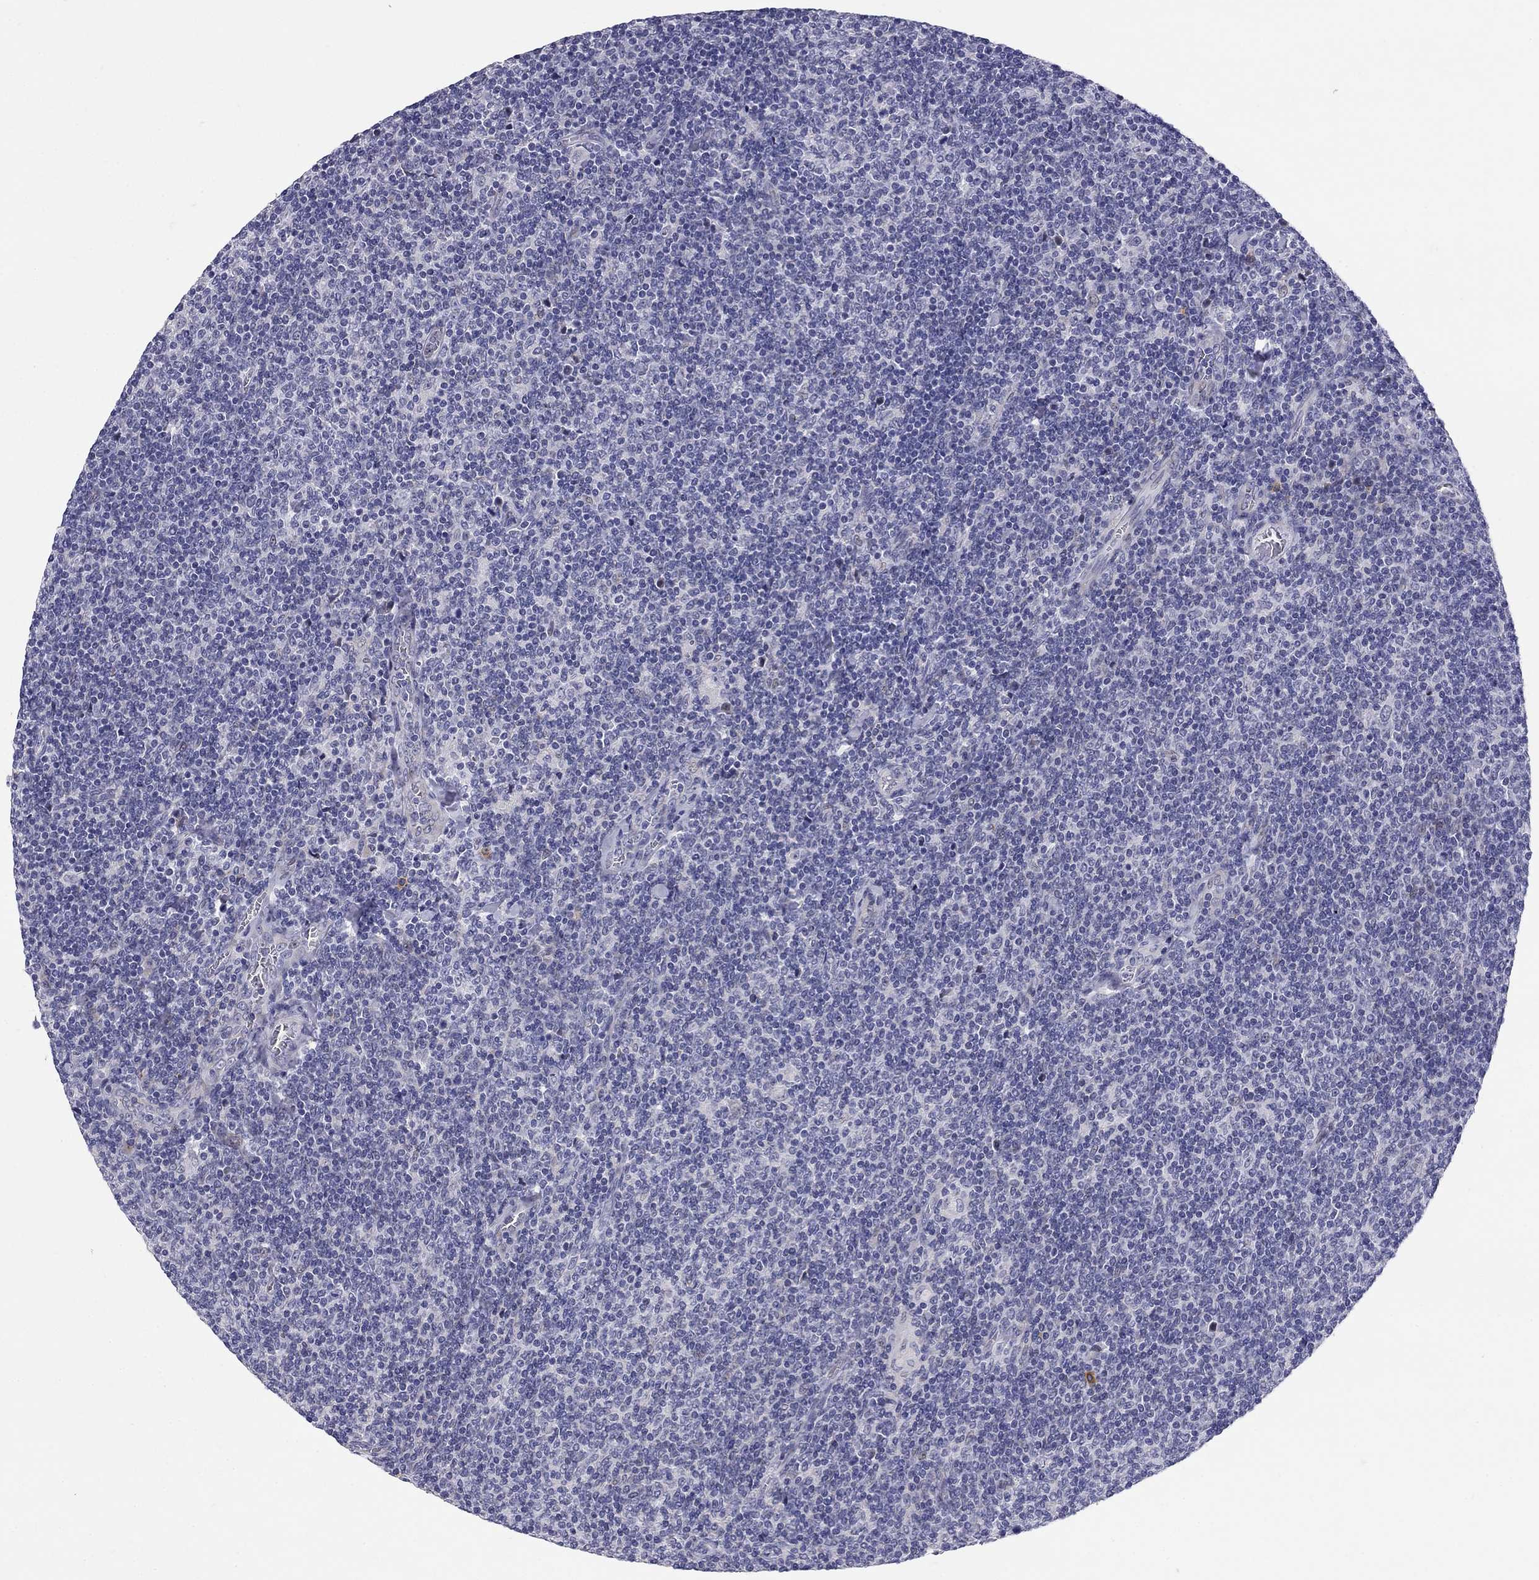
{"staining": {"intensity": "negative", "quantity": "none", "location": "none"}, "tissue": "lymphoma", "cell_type": "Tumor cells", "image_type": "cancer", "snomed": [{"axis": "morphology", "description": "Malignant lymphoma, non-Hodgkin's type, Low grade"}, {"axis": "topography", "description": "Lymph node"}], "caption": "DAB immunohistochemical staining of lymphoma exhibits no significant staining in tumor cells.", "gene": "C8orf88", "patient": {"sex": "male", "age": 52}}